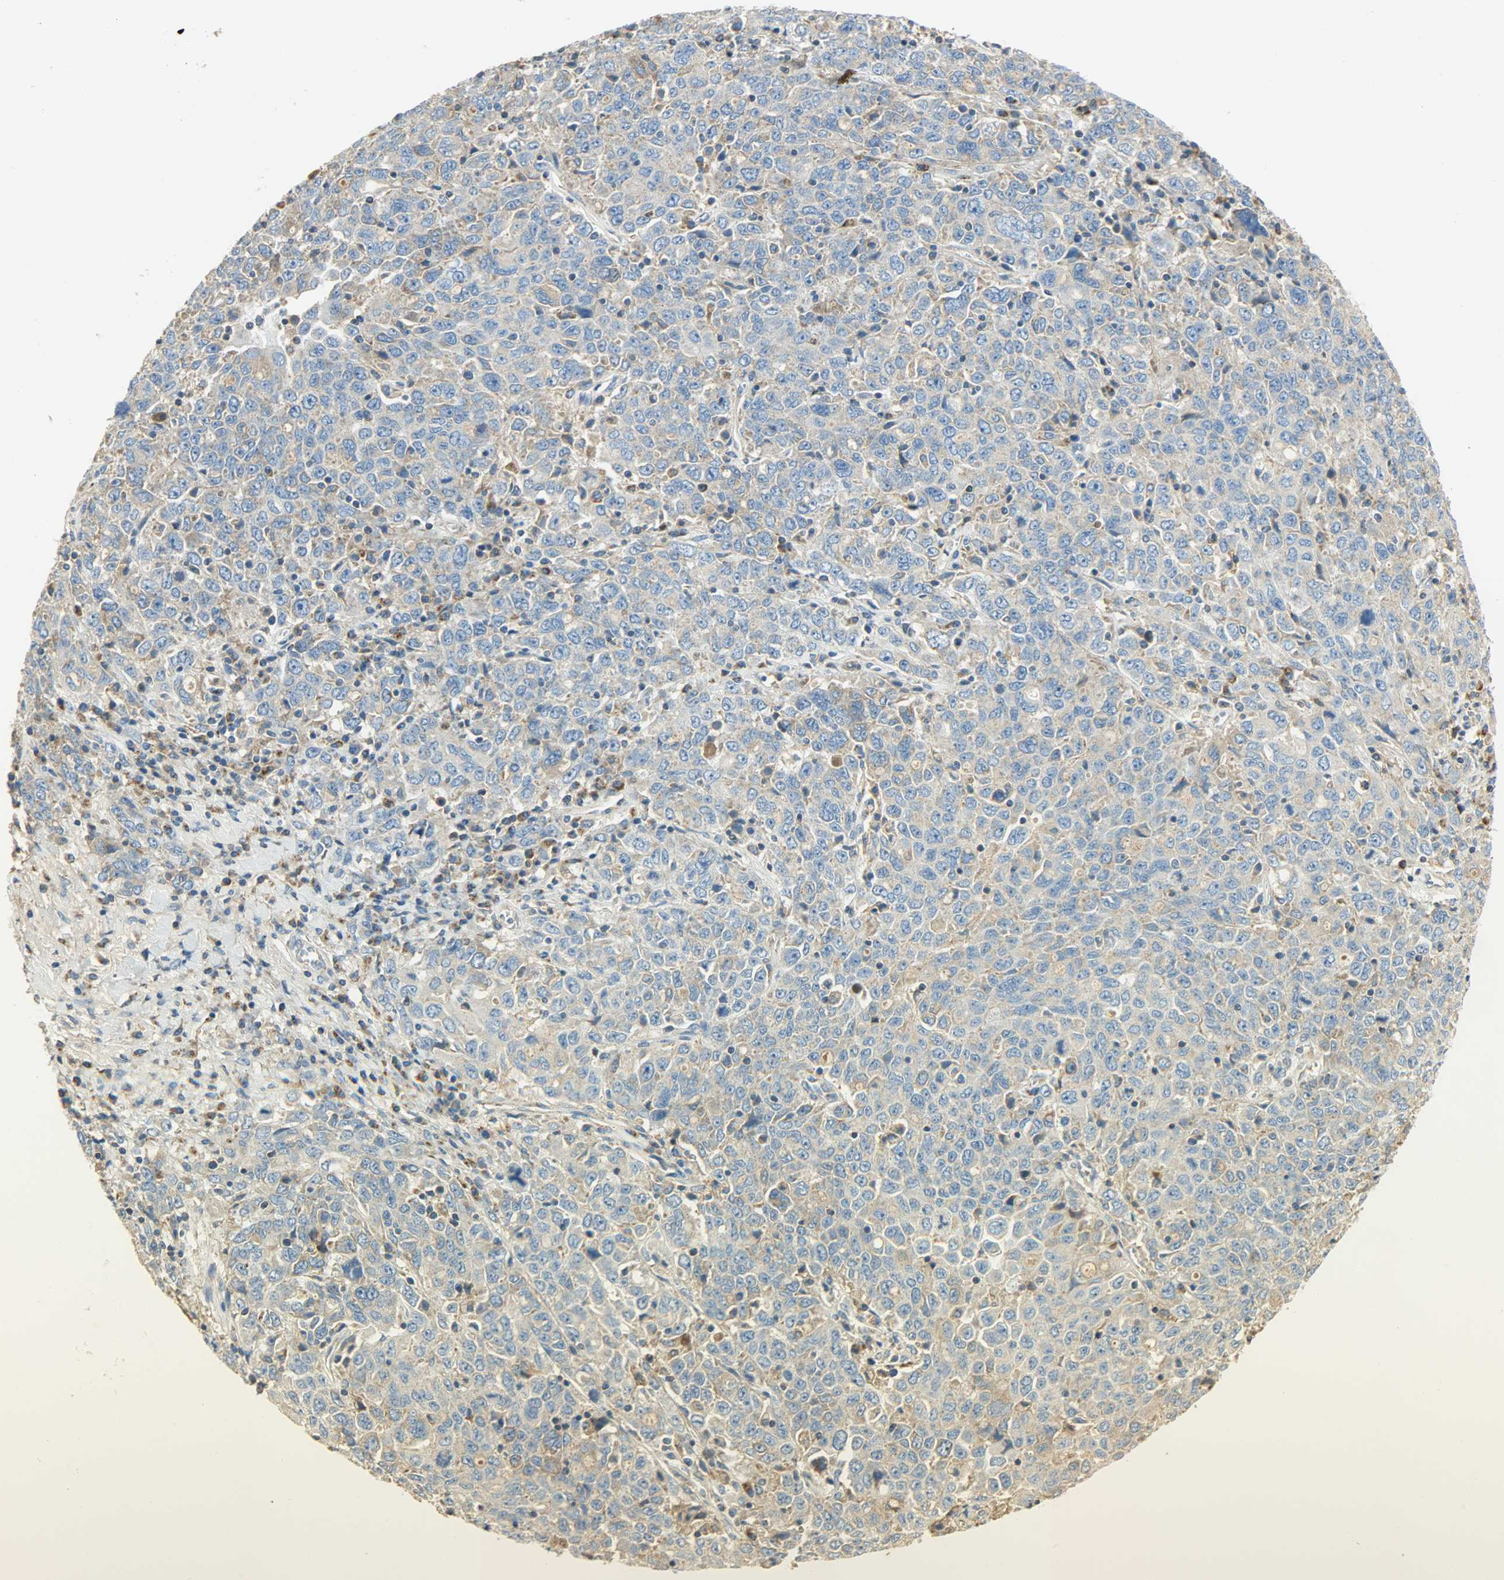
{"staining": {"intensity": "moderate", "quantity": ">75%", "location": "cytoplasmic/membranous"}, "tissue": "ovarian cancer", "cell_type": "Tumor cells", "image_type": "cancer", "snomed": [{"axis": "morphology", "description": "Carcinoma, endometroid"}, {"axis": "topography", "description": "Ovary"}], "caption": "Endometroid carcinoma (ovarian) stained with a protein marker reveals moderate staining in tumor cells.", "gene": "NNT", "patient": {"sex": "female", "age": 62}}